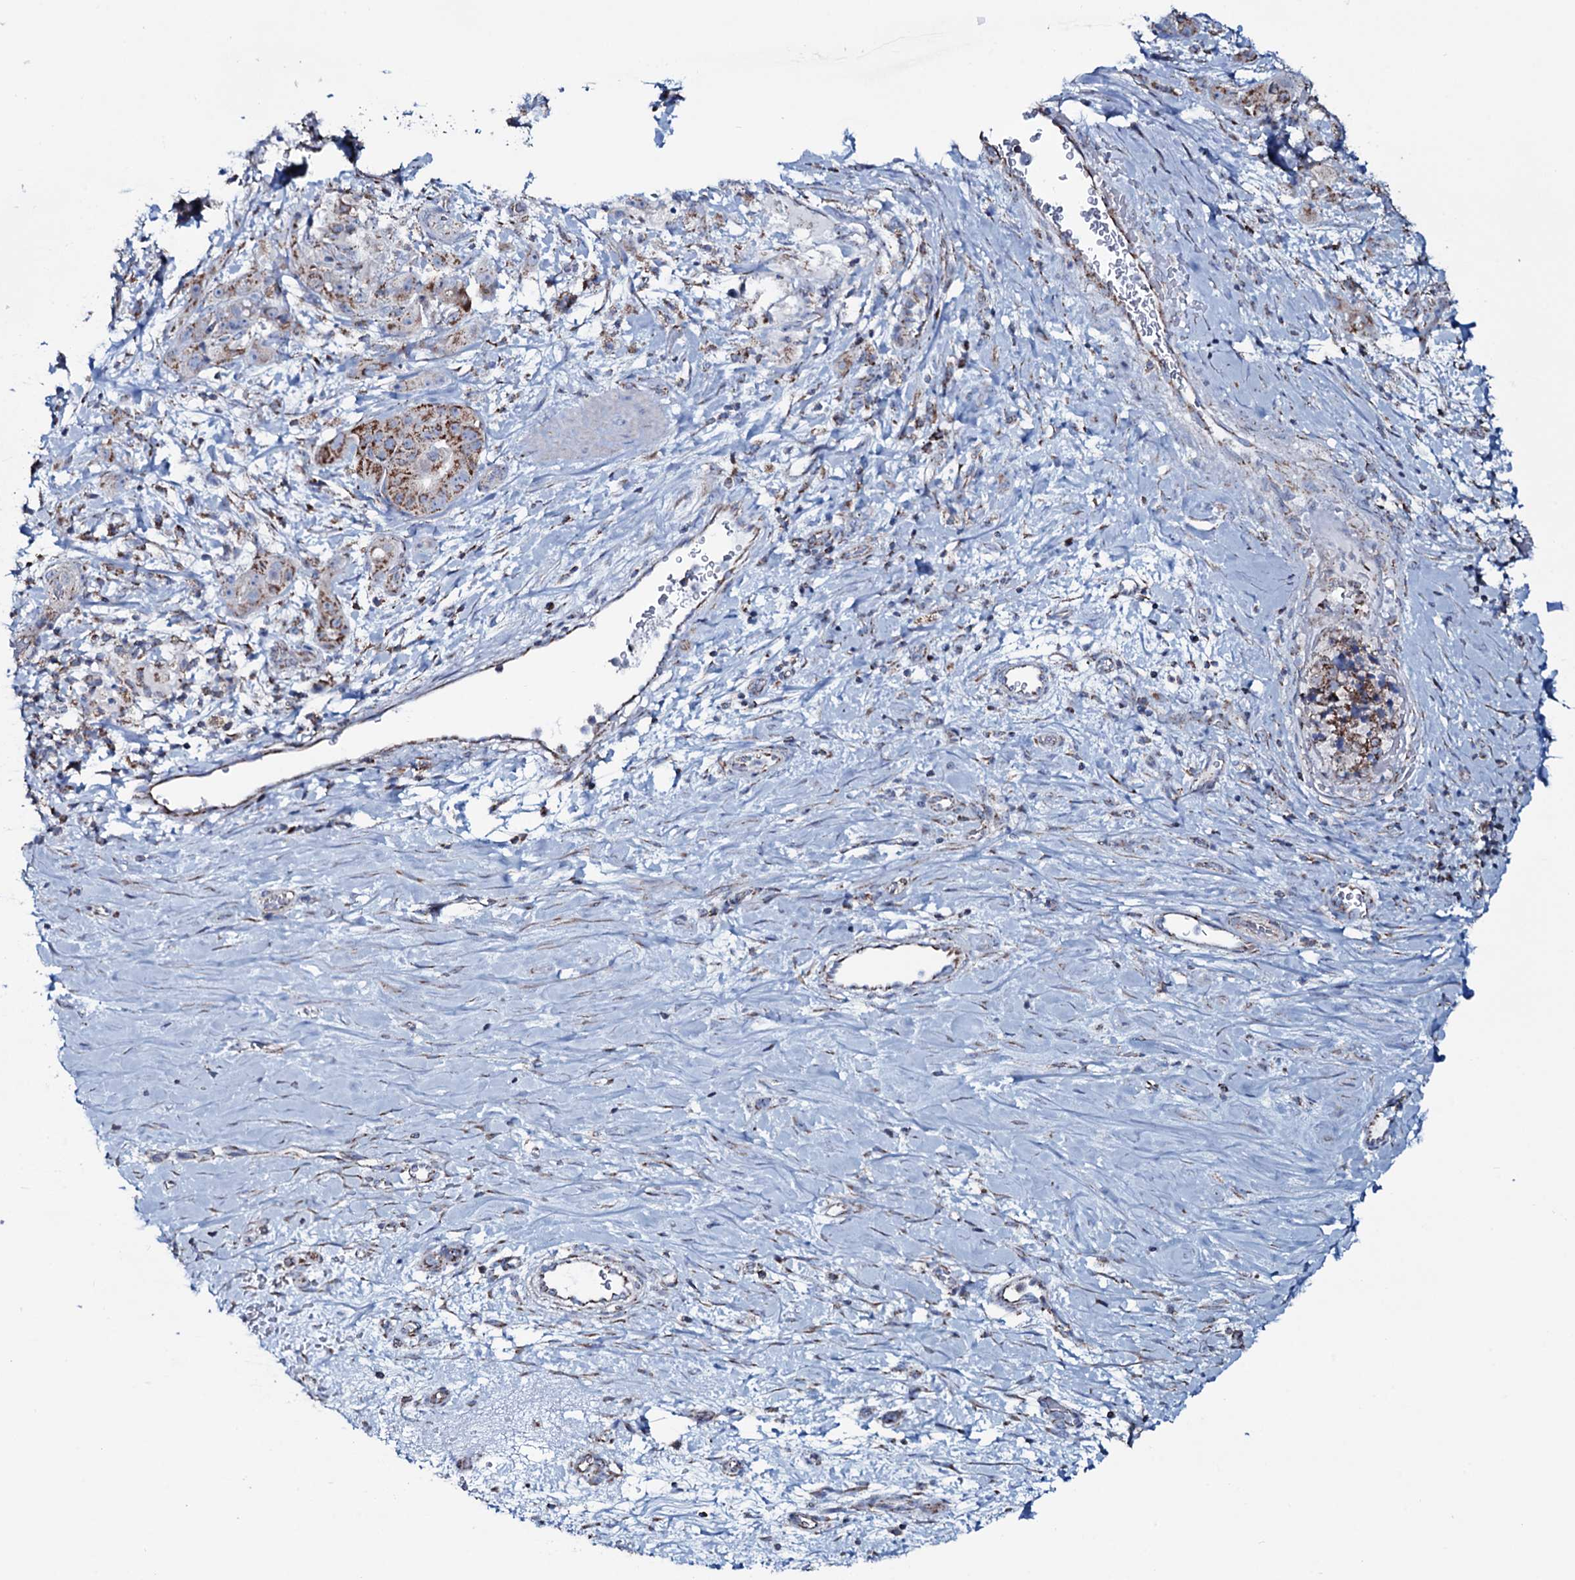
{"staining": {"intensity": "strong", "quantity": ">75%", "location": "cytoplasmic/membranous"}, "tissue": "stomach cancer", "cell_type": "Tumor cells", "image_type": "cancer", "snomed": [{"axis": "morphology", "description": "Adenocarcinoma, NOS"}, {"axis": "topography", "description": "Stomach"}], "caption": "Immunohistochemistry micrograph of neoplastic tissue: stomach cancer (adenocarcinoma) stained using IHC reveals high levels of strong protein expression localized specifically in the cytoplasmic/membranous of tumor cells, appearing as a cytoplasmic/membranous brown color.", "gene": "MRPS35", "patient": {"sex": "male", "age": 48}}